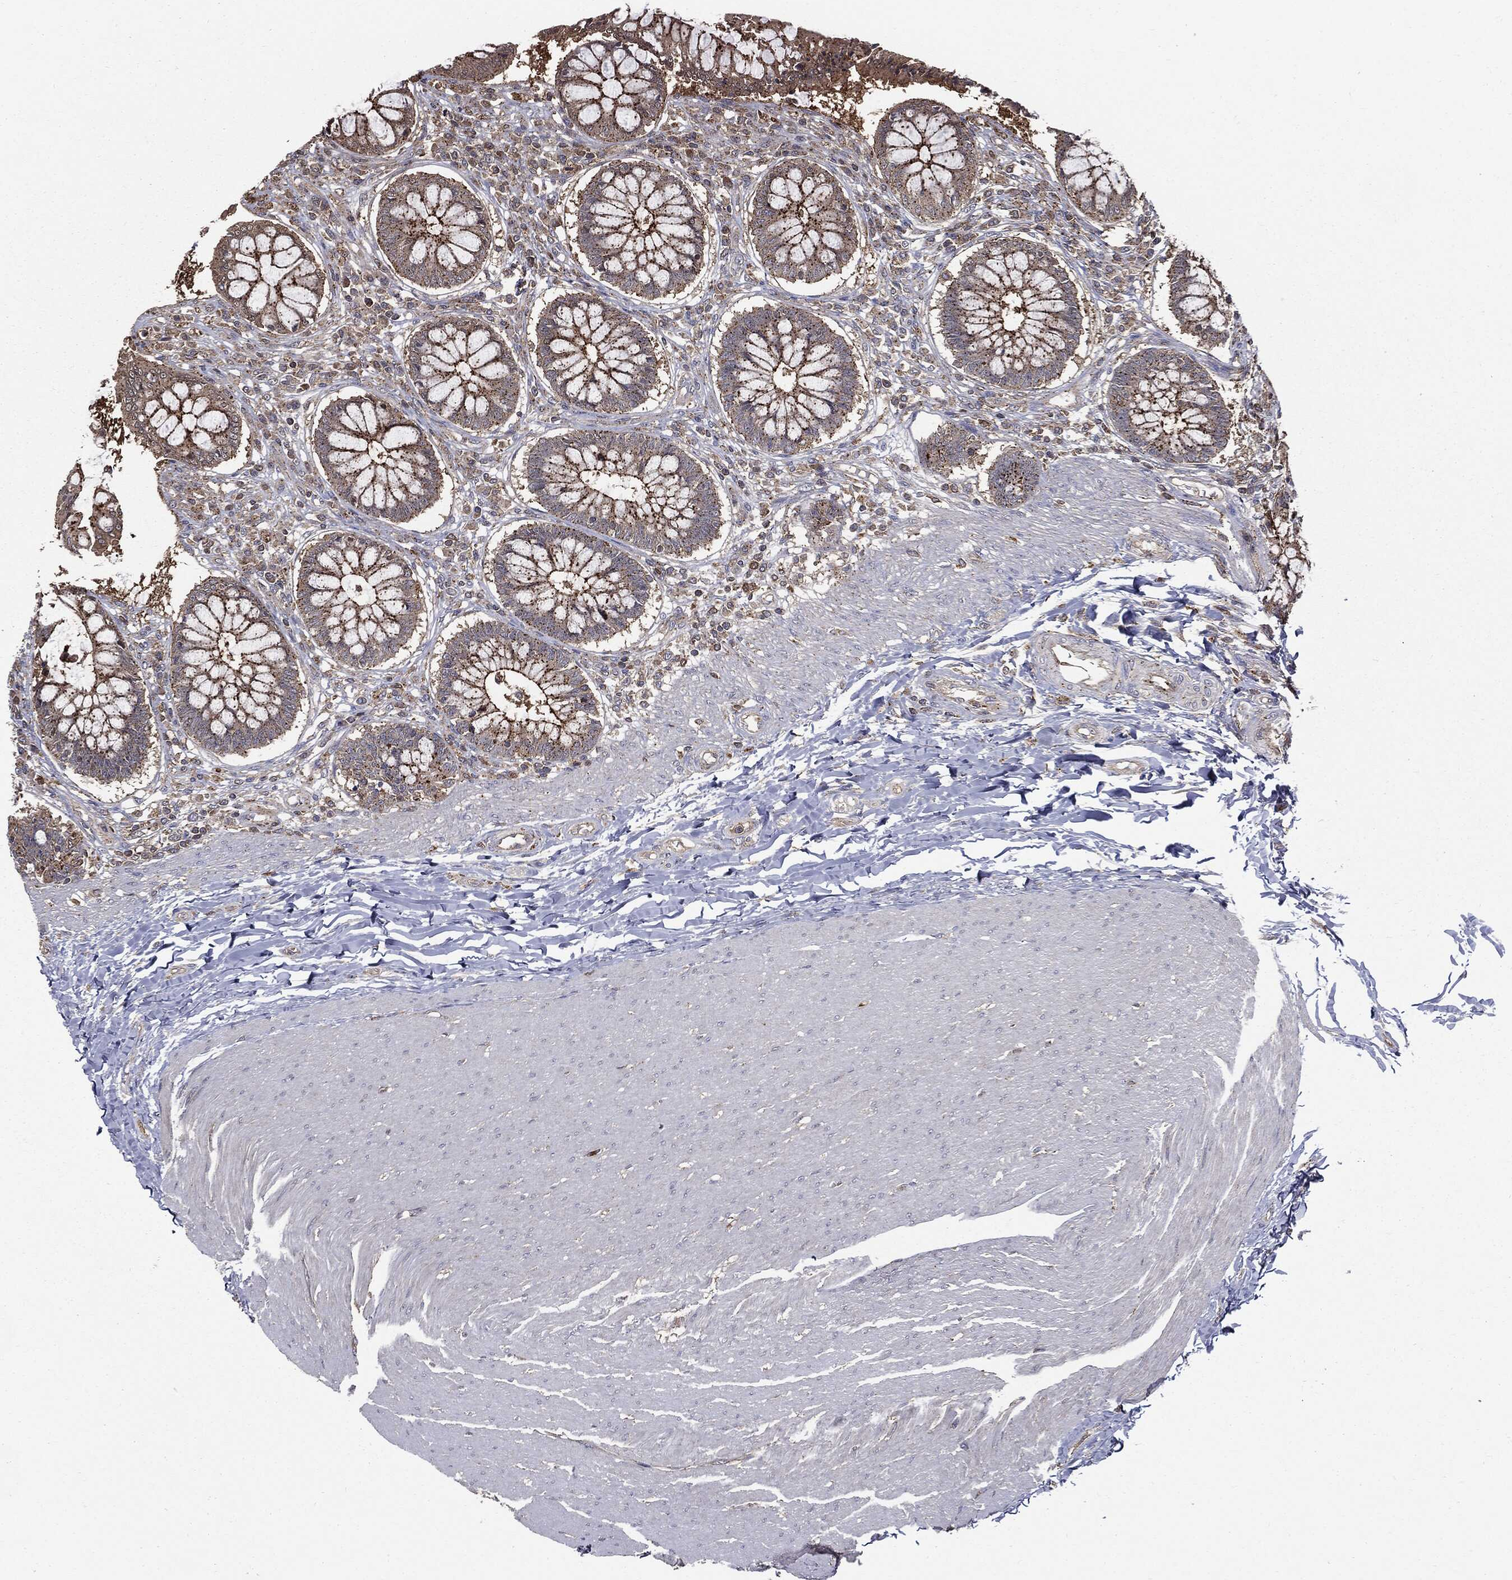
{"staining": {"intensity": "strong", "quantity": "25%-75%", "location": "cytoplasmic/membranous"}, "tissue": "rectum", "cell_type": "Glandular cells", "image_type": "normal", "snomed": [{"axis": "morphology", "description": "Normal tissue, NOS"}, {"axis": "topography", "description": "Rectum"}], "caption": "Immunohistochemistry (IHC) of benign rectum demonstrates high levels of strong cytoplasmic/membranous positivity in approximately 25%-75% of glandular cells. The protein of interest is stained brown, and the nuclei are stained in blue (DAB IHC with brightfield microscopy, high magnification).", "gene": "PDCD6IP", "patient": {"sex": "female", "age": 58}}